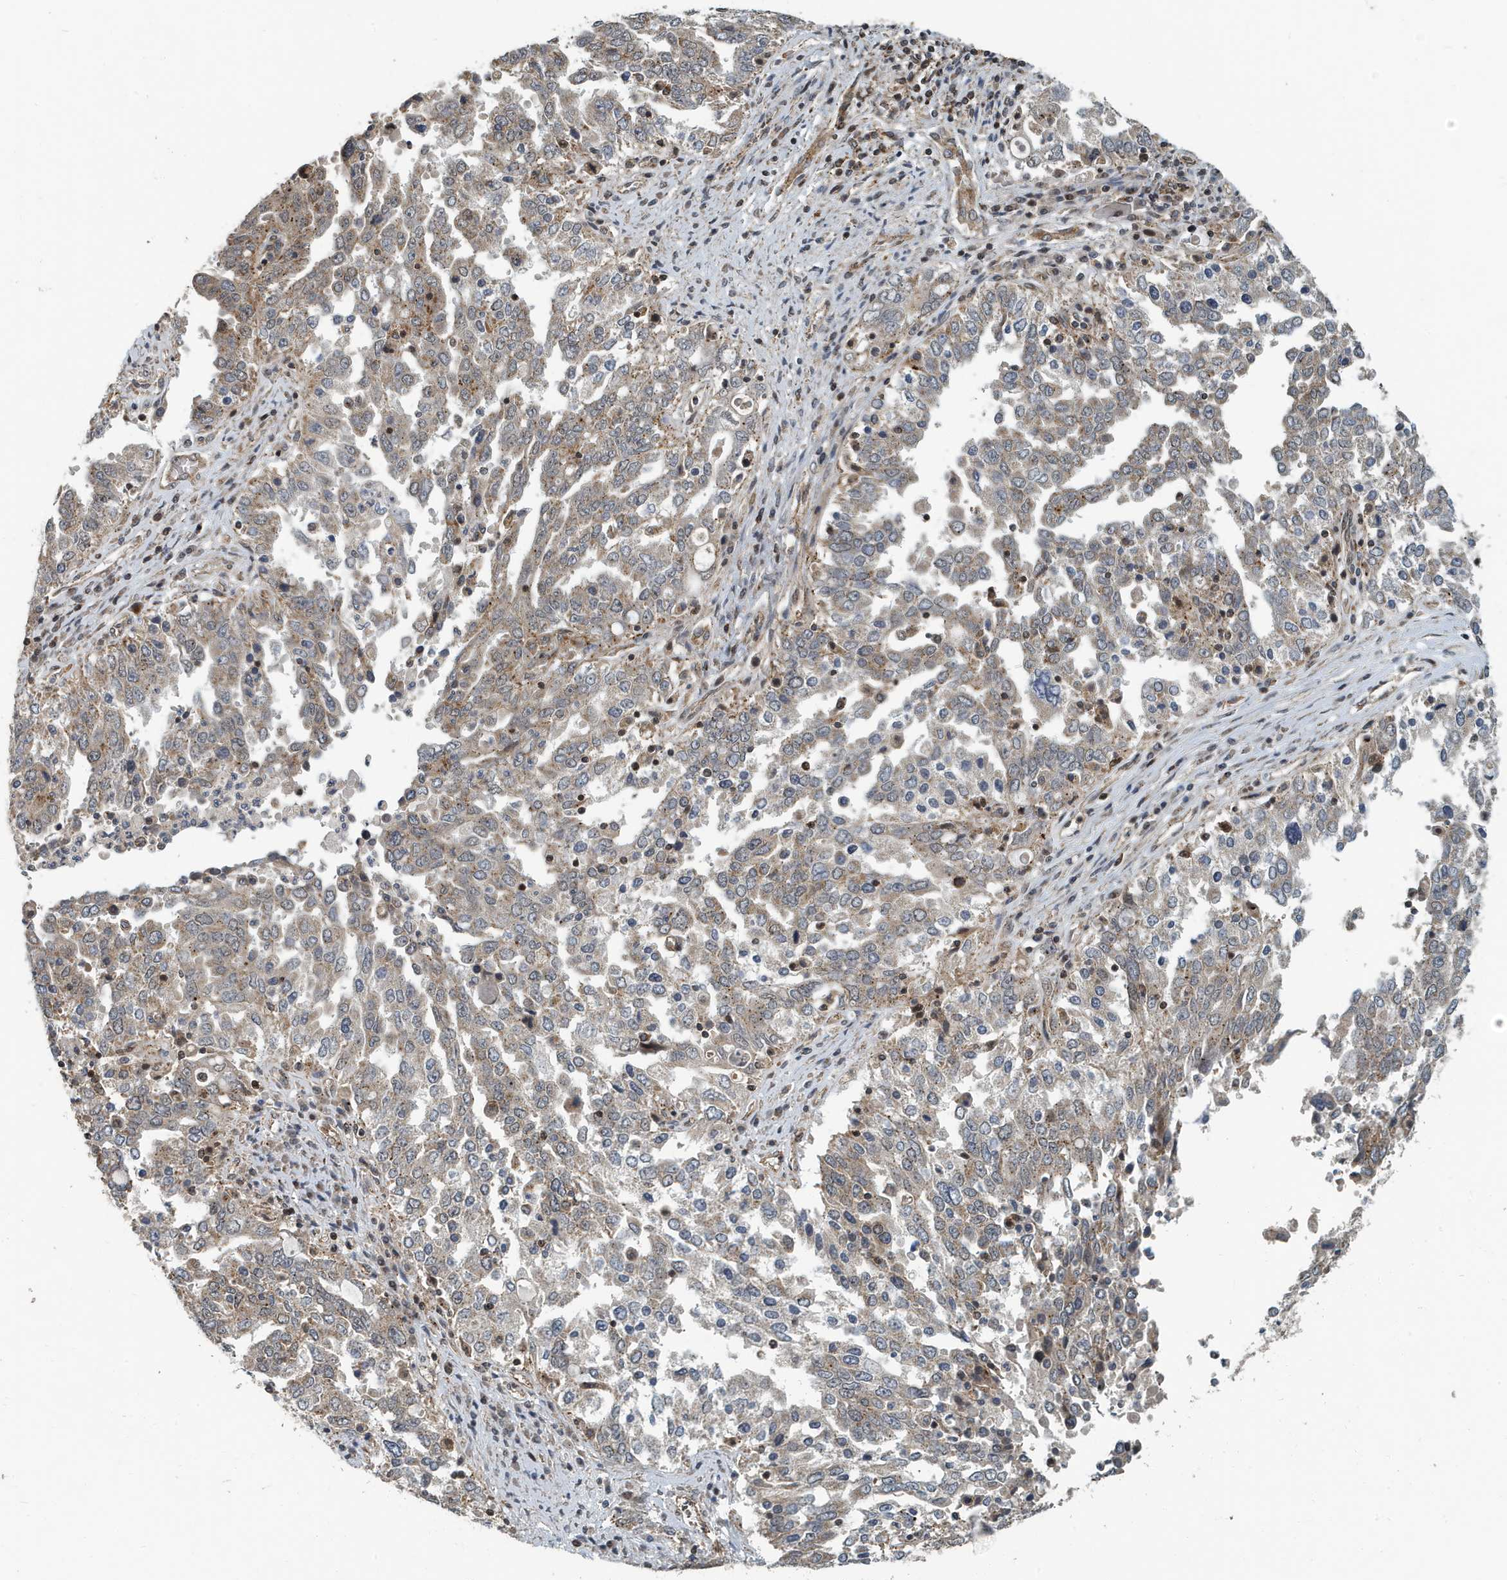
{"staining": {"intensity": "weak", "quantity": ">75%", "location": "cytoplasmic/membranous"}, "tissue": "ovarian cancer", "cell_type": "Tumor cells", "image_type": "cancer", "snomed": [{"axis": "morphology", "description": "Carcinoma, endometroid"}, {"axis": "topography", "description": "Ovary"}], "caption": "Weak cytoplasmic/membranous positivity for a protein is identified in approximately >75% of tumor cells of ovarian cancer (endometroid carcinoma) using IHC.", "gene": "KIF15", "patient": {"sex": "female", "age": 62}}